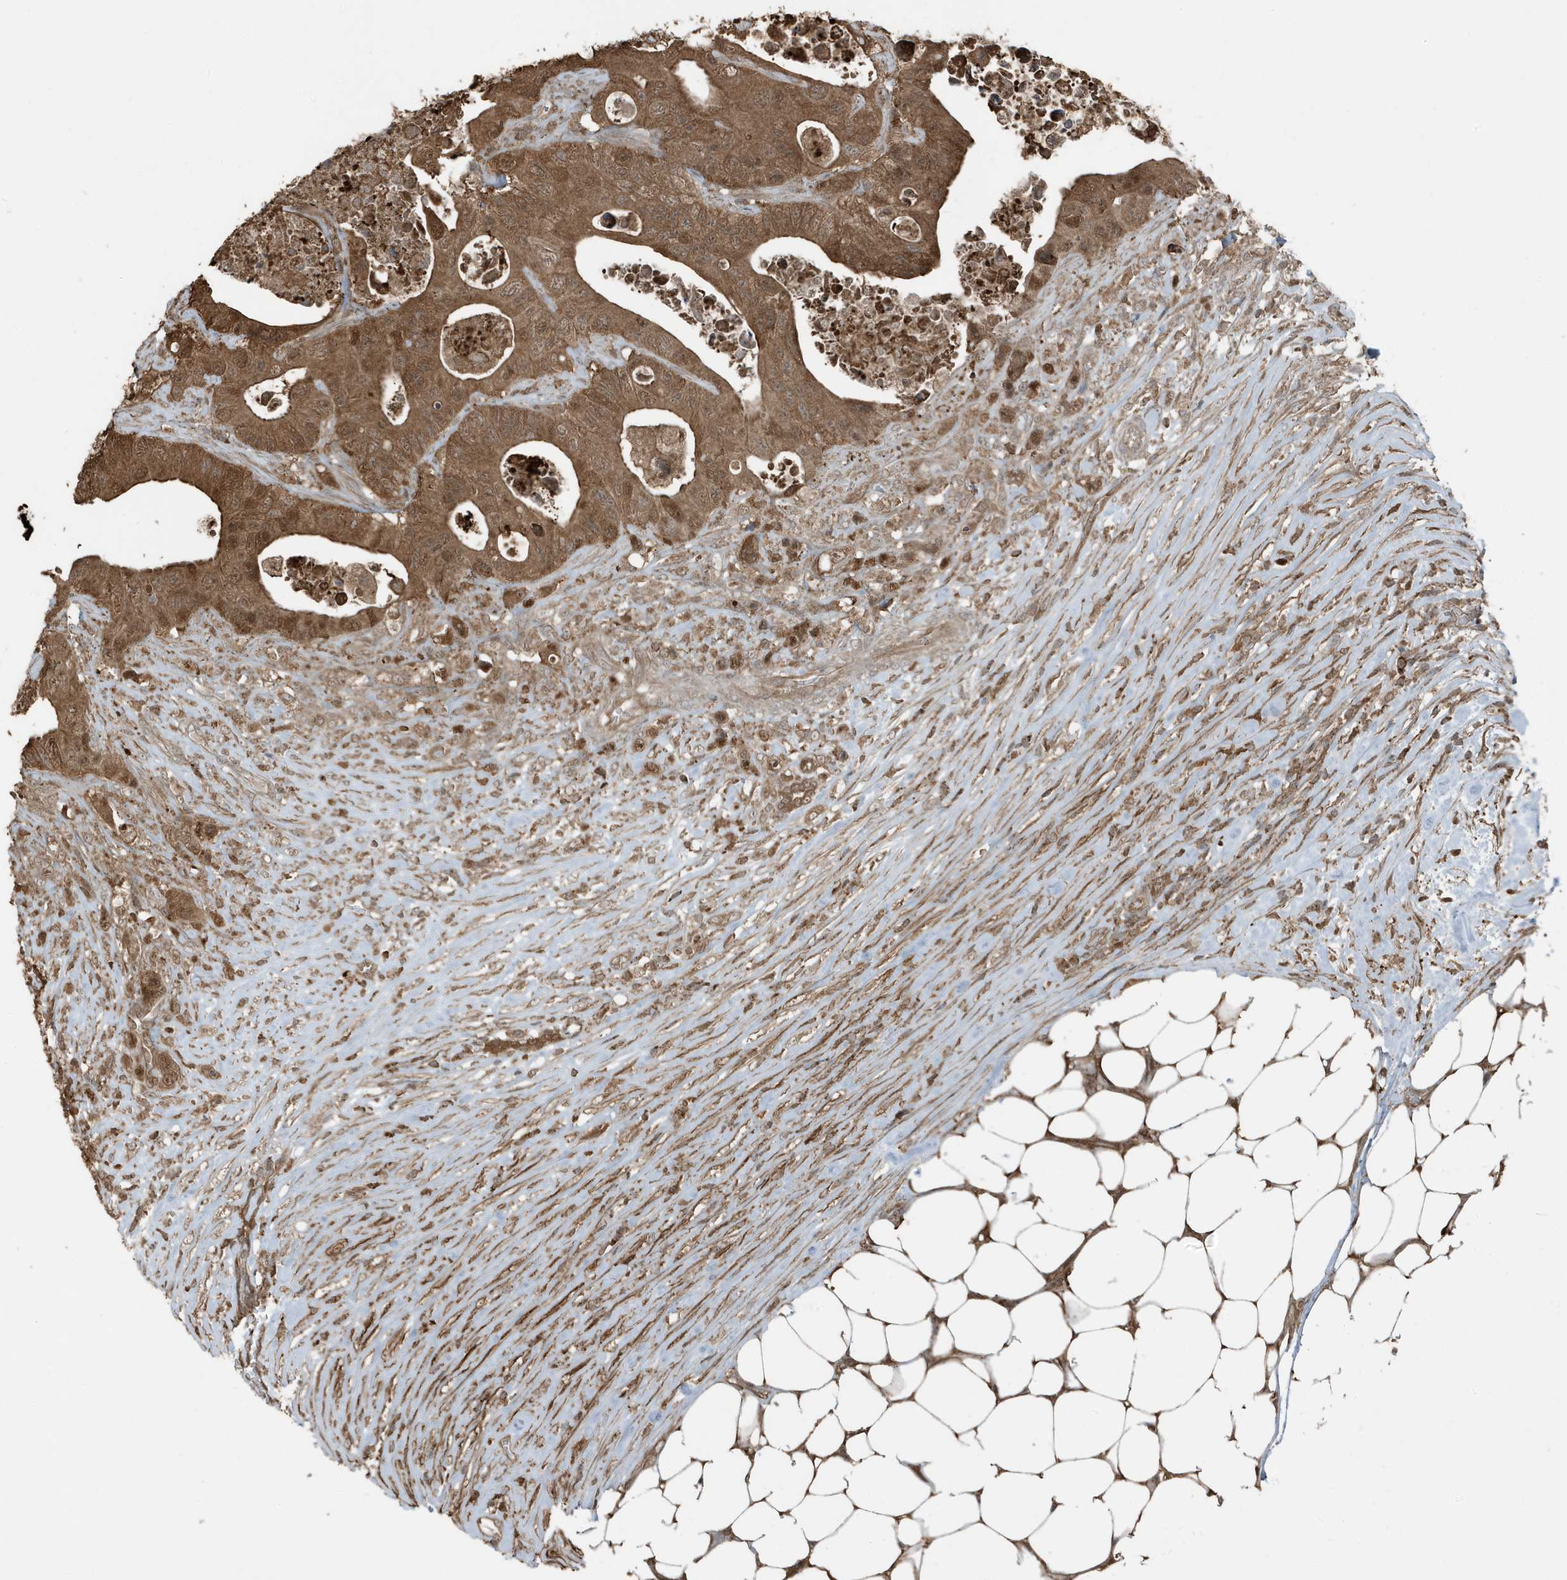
{"staining": {"intensity": "moderate", "quantity": ">75%", "location": "cytoplasmic/membranous,nuclear"}, "tissue": "colorectal cancer", "cell_type": "Tumor cells", "image_type": "cancer", "snomed": [{"axis": "morphology", "description": "Adenocarcinoma, NOS"}, {"axis": "topography", "description": "Colon"}], "caption": "The immunohistochemical stain highlights moderate cytoplasmic/membranous and nuclear expression in tumor cells of colorectal cancer (adenocarcinoma) tissue. (DAB (3,3'-diaminobenzidine) = brown stain, brightfield microscopy at high magnification).", "gene": "AZI2", "patient": {"sex": "female", "age": 46}}